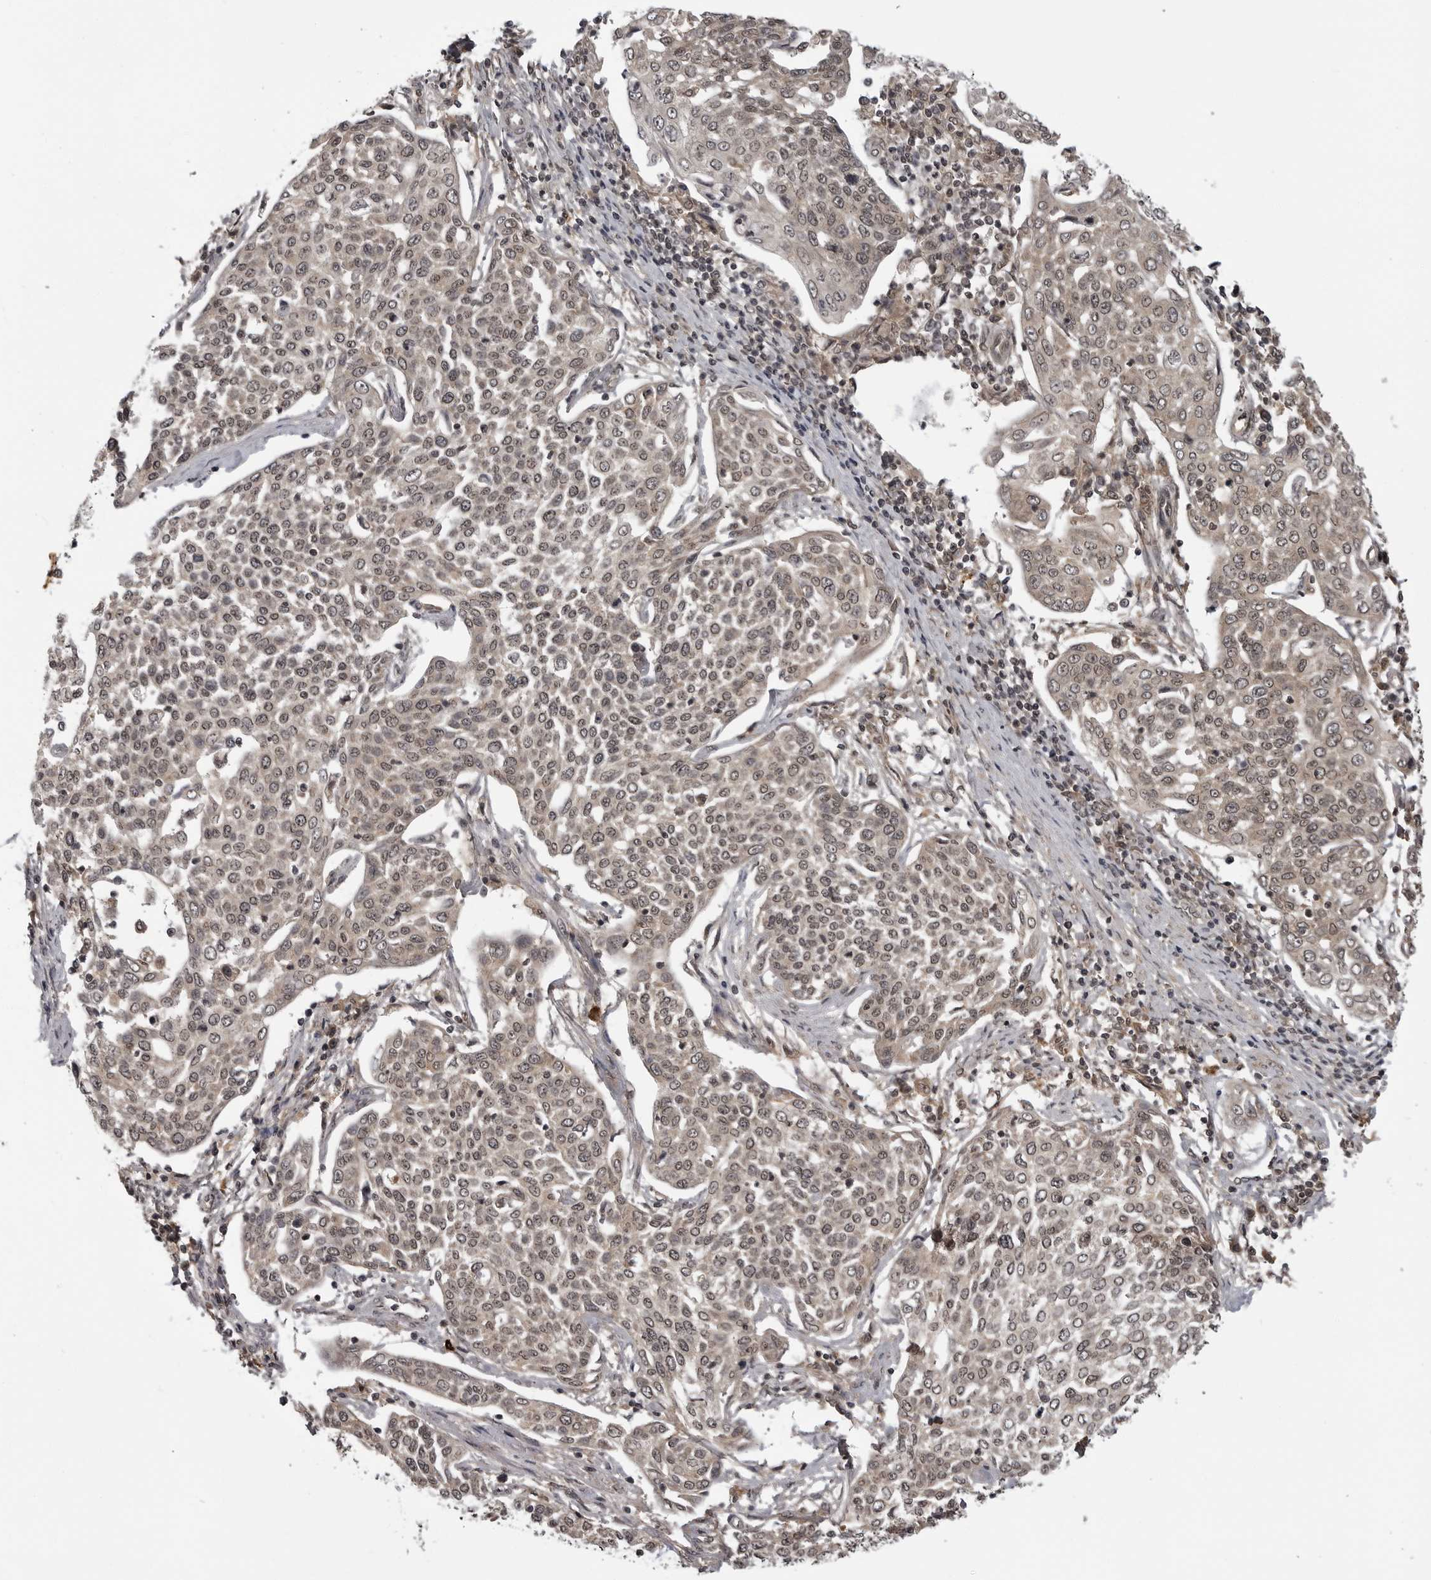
{"staining": {"intensity": "weak", "quantity": ">75%", "location": "cytoplasmic/membranous,nuclear"}, "tissue": "cervical cancer", "cell_type": "Tumor cells", "image_type": "cancer", "snomed": [{"axis": "morphology", "description": "Squamous cell carcinoma, NOS"}, {"axis": "topography", "description": "Cervix"}], "caption": "A brown stain highlights weak cytoplasmic/membranous and nuclear expression of a protein in human cervical squamous cell carcinoma tumor cells.", "gene": "IL24", "patient": {"sex": "female", "age": 34}}